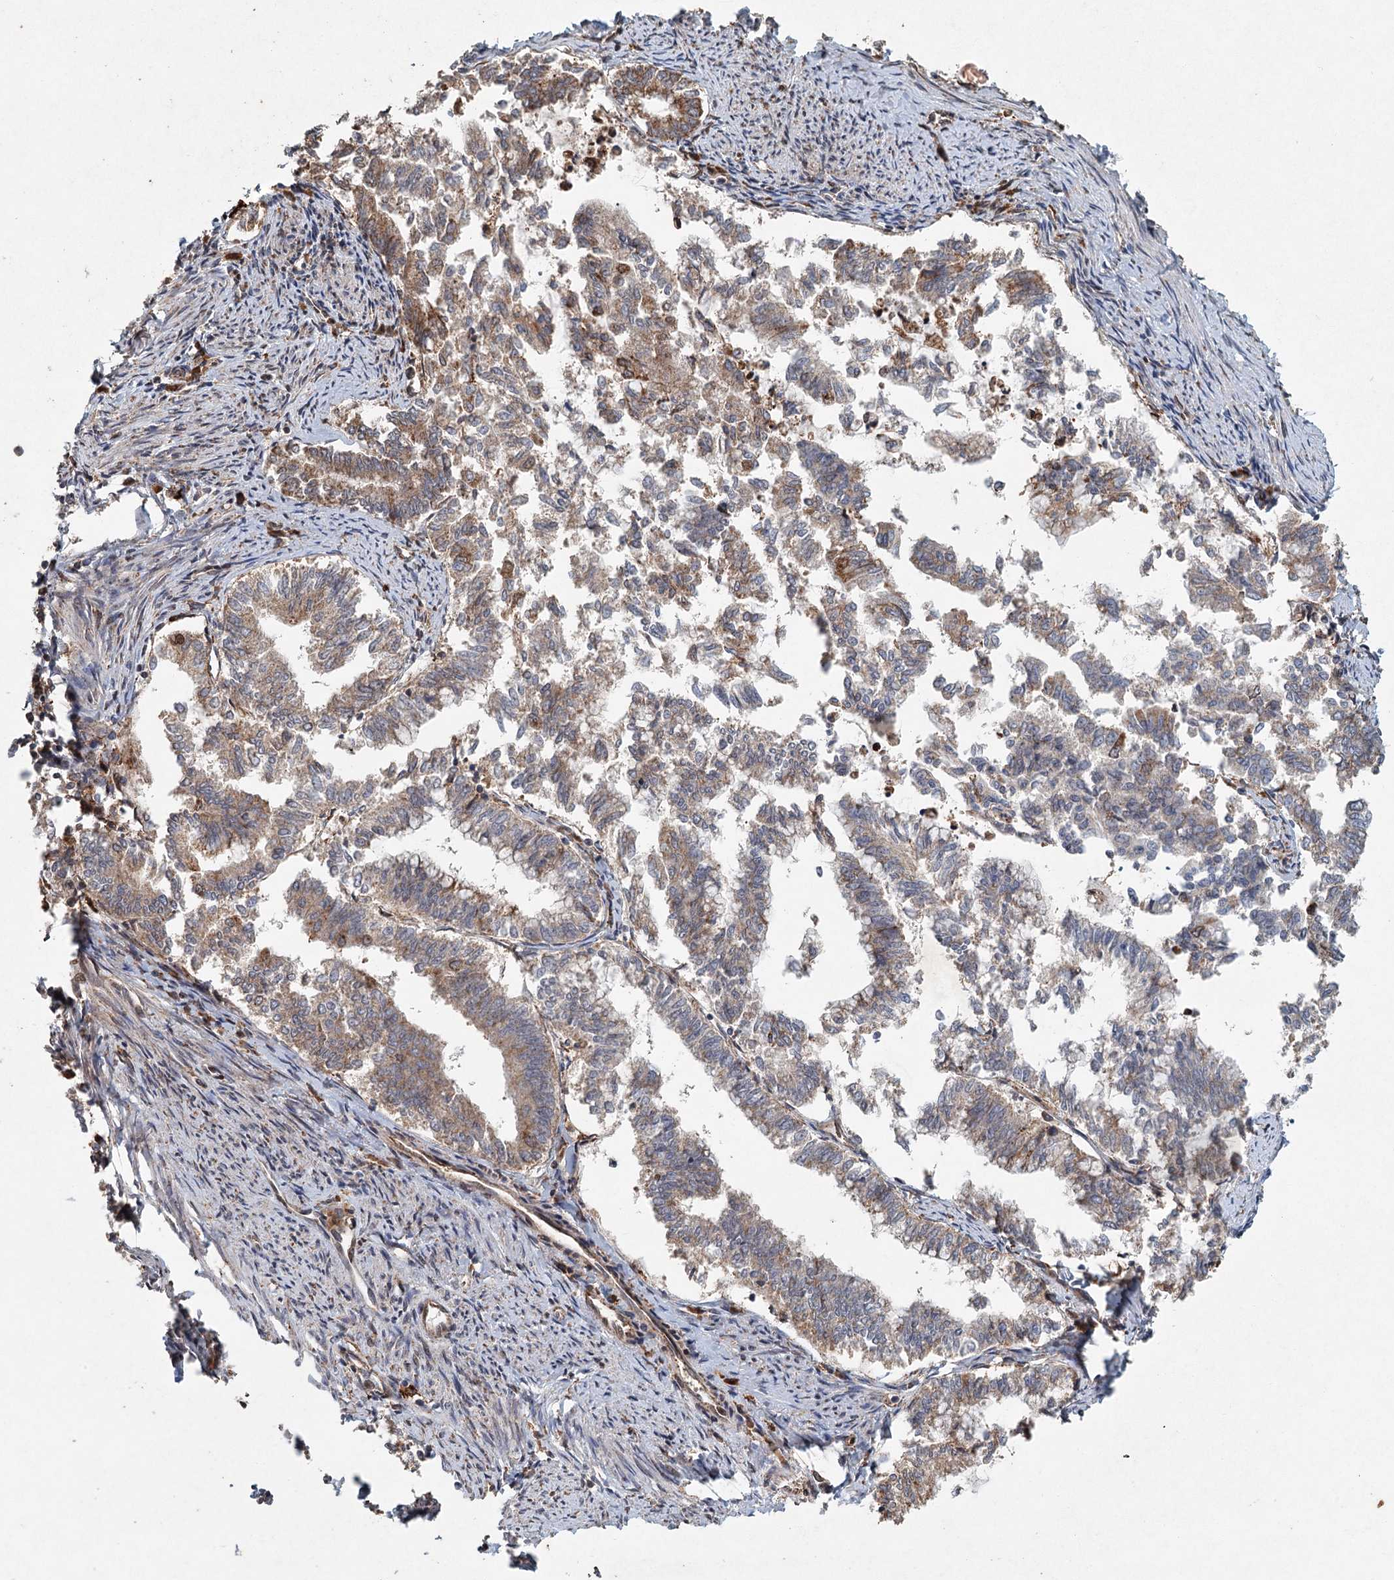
{"staining": {"intensity": "moderate", "quantity": "<25%", "location": "cytoplasmic/membranous"}, "tissue": "endometrial cancer", "cell_type": "Tumor cells", "image_type": "cancer", "snomed": [{"axis": "morphology", "description": "Adenocarcinoma, NOS"}, {"axis": "topography", "description": "Endometrium"}], "caption": "Moderate cytoplasmic/membranous protein expression is seen in approximately <25% of tumor cells in endometrial adenocarcinoma.", "gene": "SRPX2", "patient": {"sex": "female", "age": 79}}